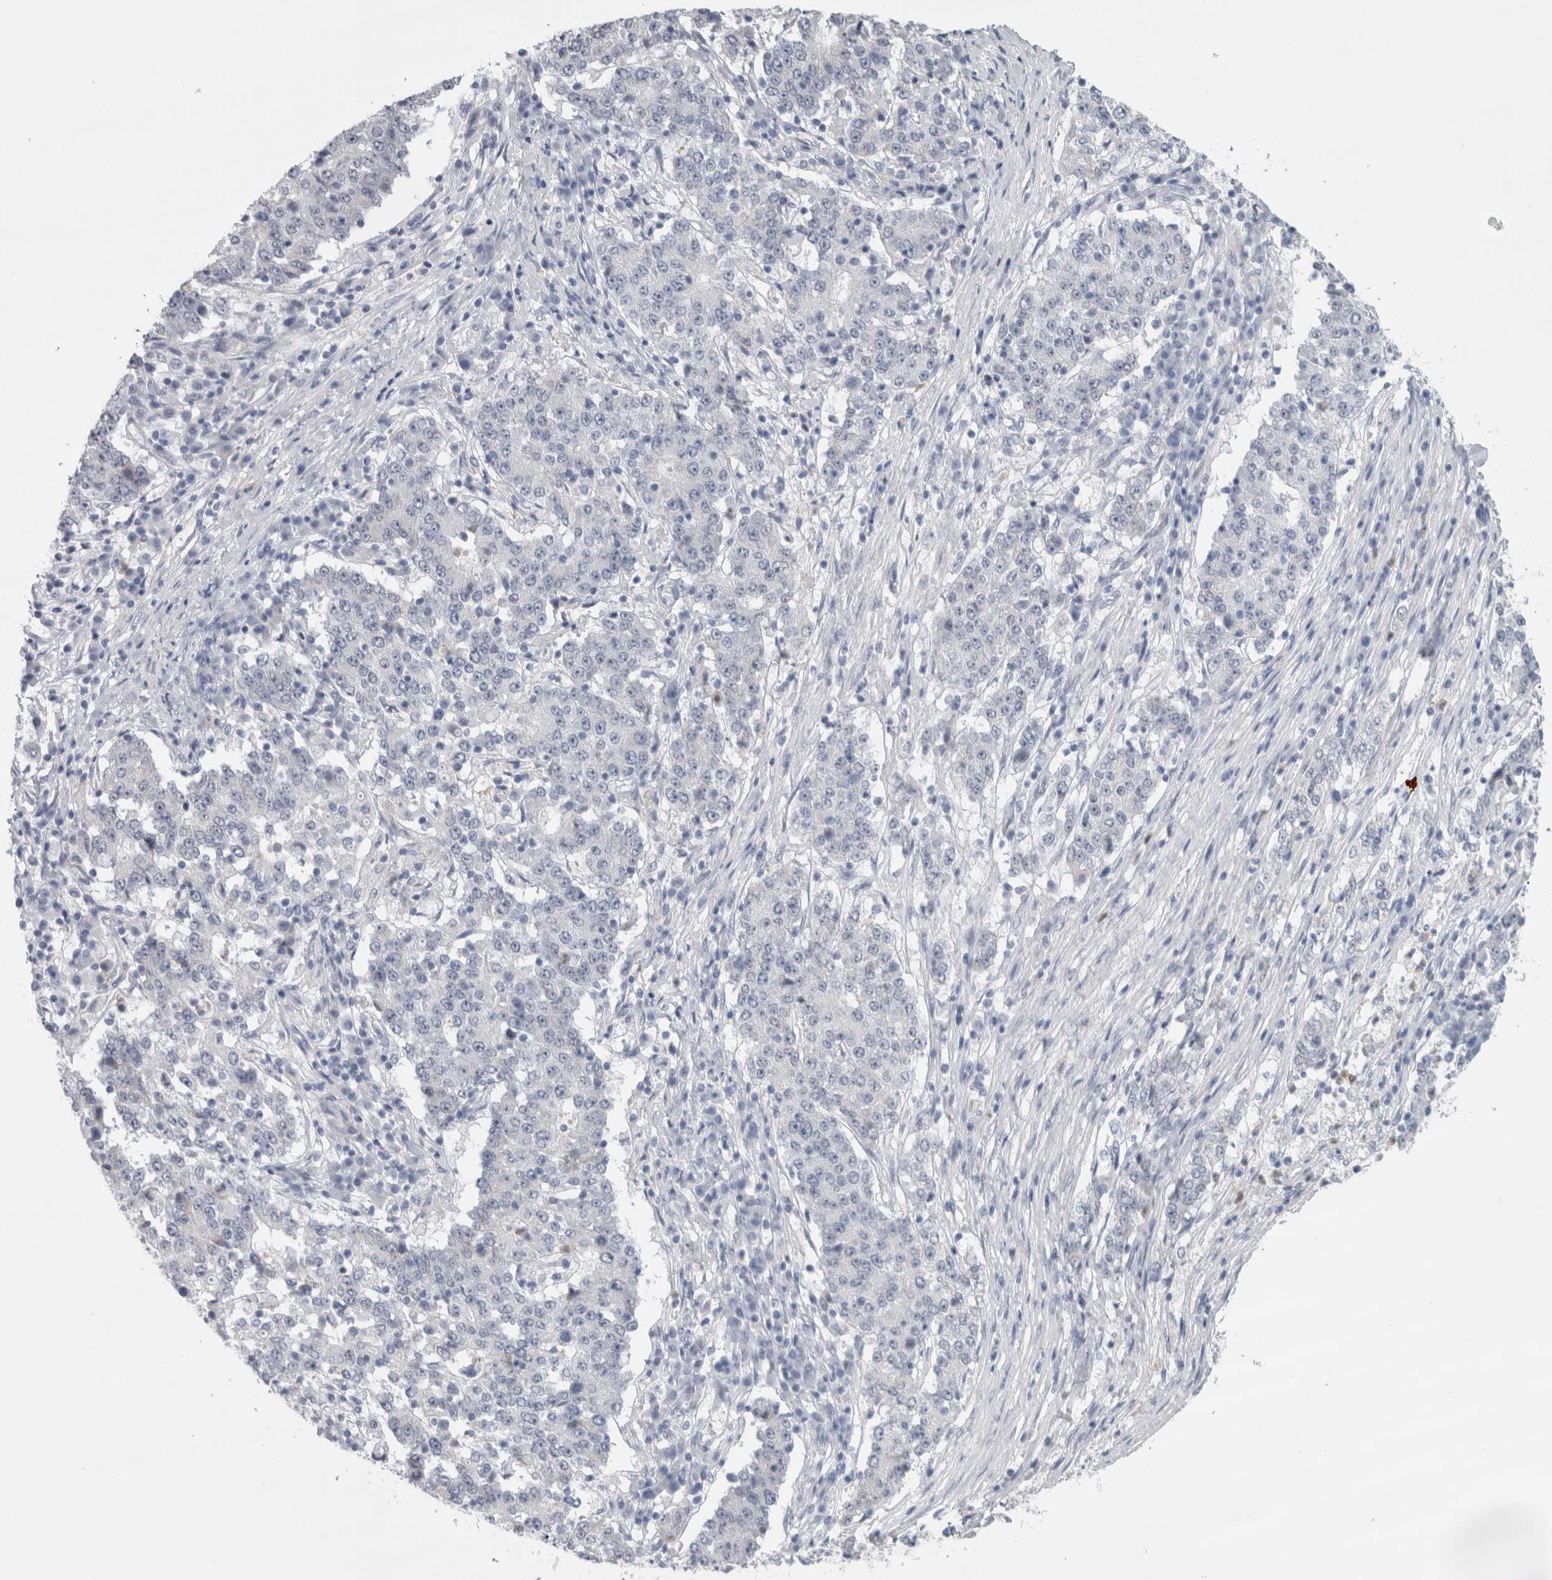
{"staining": {"intensity": "negative", "quantity": "none", "location": "none"}, "tissue": "stomach cancer", "cell_type": "Tumor cells", "image_type": "cancer", "snomed": [{"axis": "morphology", "description": "Adenocarcinoma, NOS"}, {"axis": "topography", "description": "Stomach"}], "caption": "Immunohistochemical staining of adenocarcinoma (stomach) shows no significant expression in tumor cells.", "gene": "PLIN1", "patient": {"sex": "male", "age": 59}}